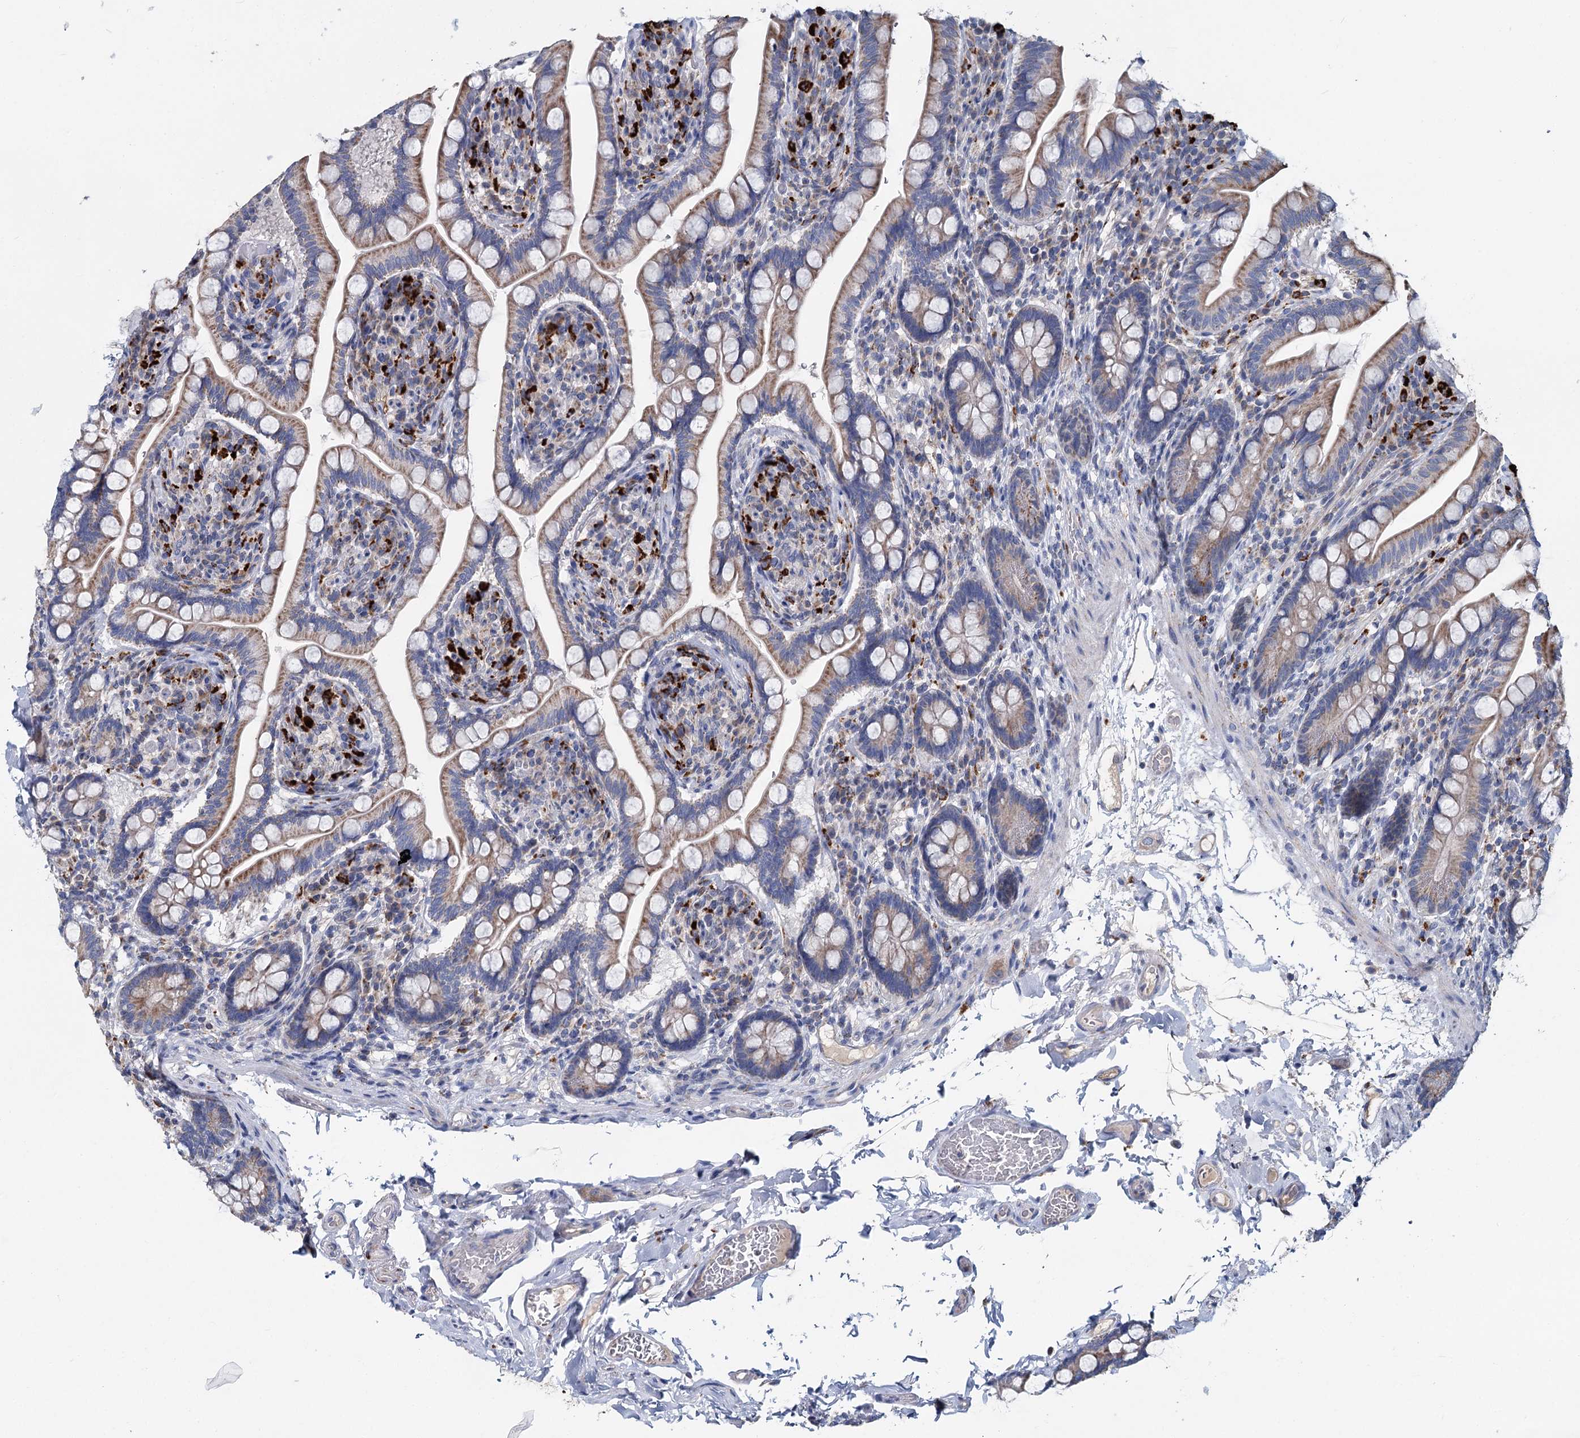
{"staining": {"intensity": "moderate", "quantity": "25%-75%", "location": "cytoplasmic/membranous"}, "tissue": "small intestine", "cell_type": "Glandular cells", "image_type": "normal", "snomed": [{"axis": "morphology", "description": "Normal tissue, NOS"}, {"axis": "topography", "description": "Small intestine"}], "caption": "Moderate cytoplasmic/membranous protein staining is appreciated in about 25%-75% of glandular cells in small intestine. (Brightfield microscopy of DAB IHC at high magnification).", "gene": "ANKRD16", "patient": {"sex": "female", "age": 64}}